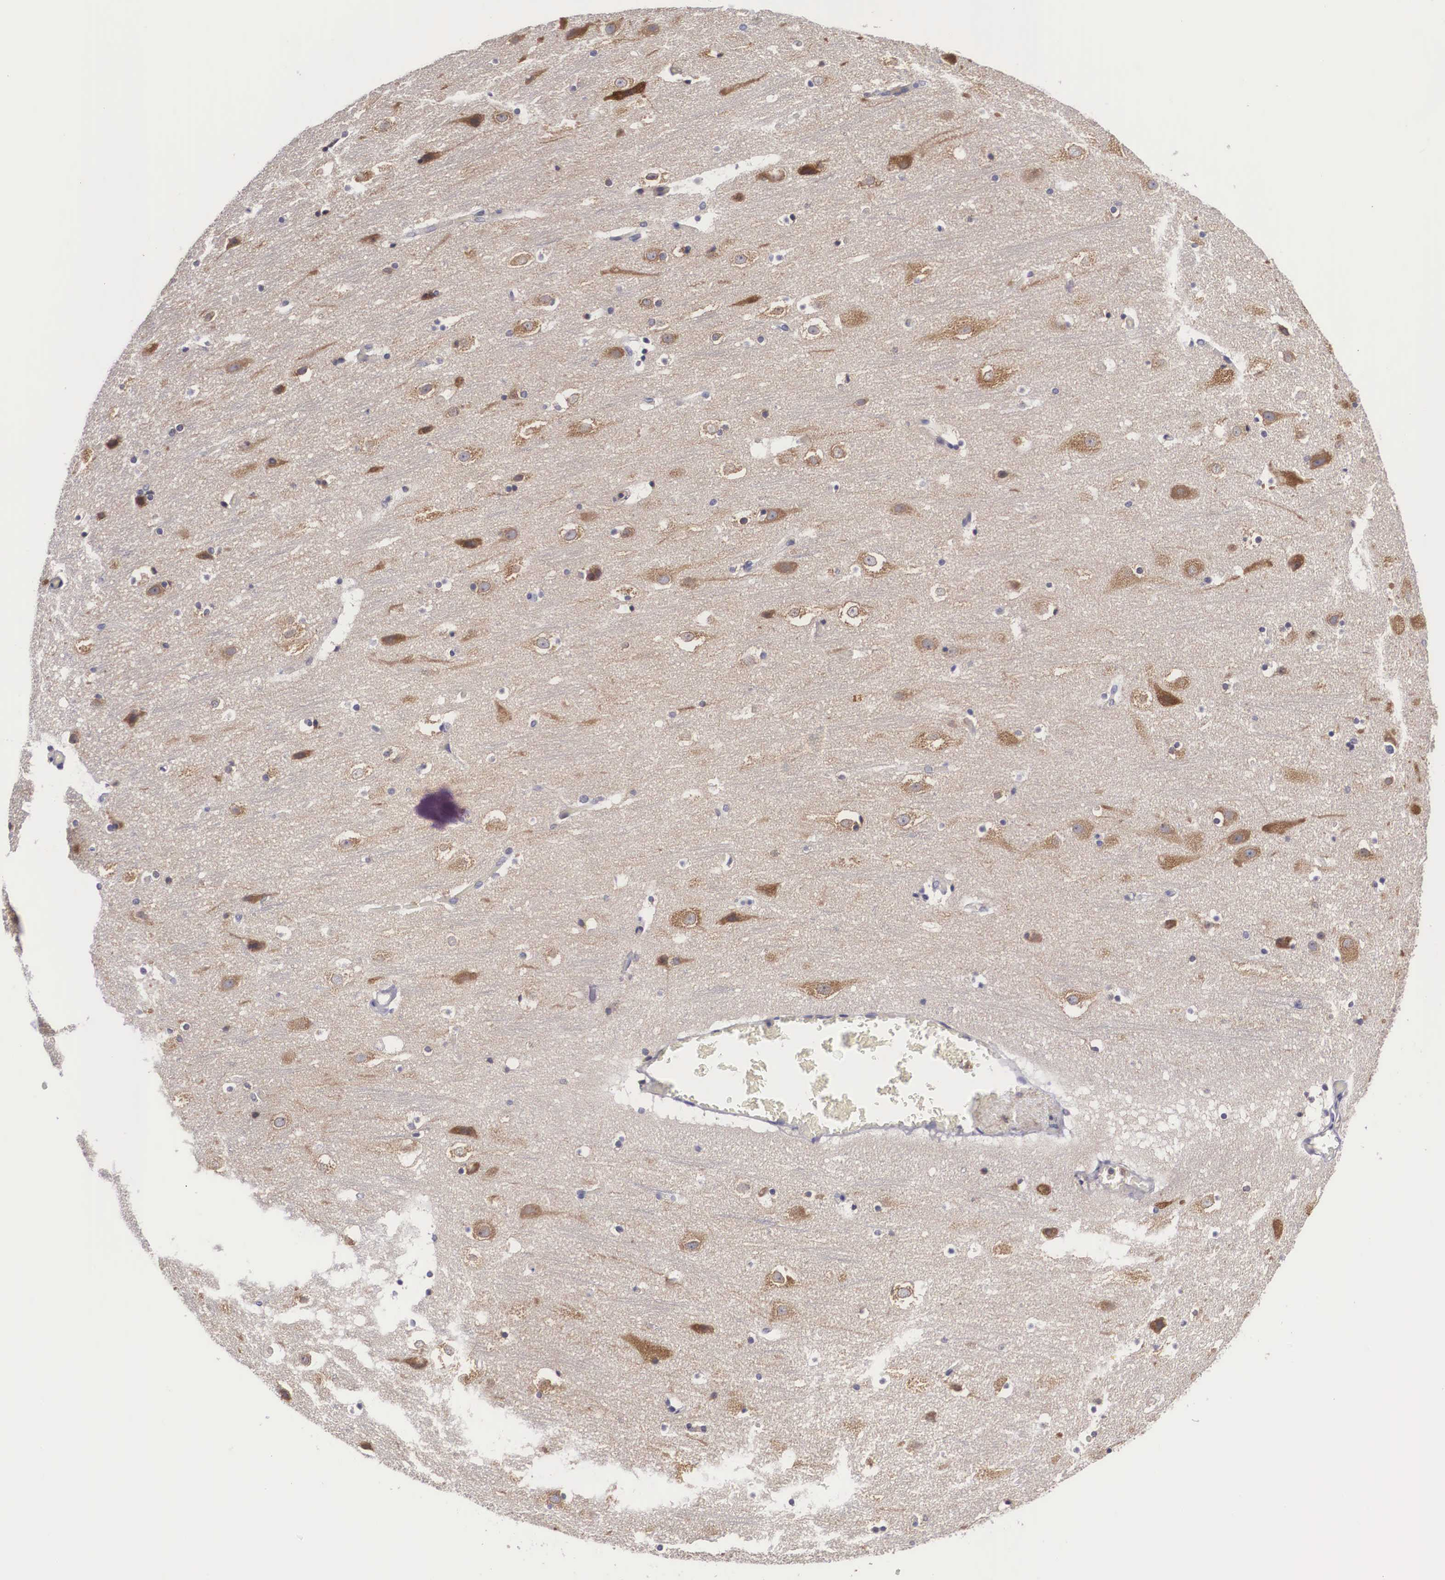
{"staining": {"intensity": "negative", "quantity": "none", "location": "none"}, "tissue": "cerebral cortex", "cell_type": "Endothelial cells", "image_type": "normal", "snomed": [{"axis": "morphology", "description": "Normal tissue, NOS"}, {"axis": "topography", "description": "Cerebral cortex"}], "caption": "A high-resolution micrograph shows IHC staining of normal cerebral cortex, which reveals no significant staining in endothelial cells. (DAB (3,3'-diaminobenzidine) immunohistochemistry with hematoxylin counter stain).", "gene": "GRIPAP1", "patient": {"sex": "male", "age": 45}}